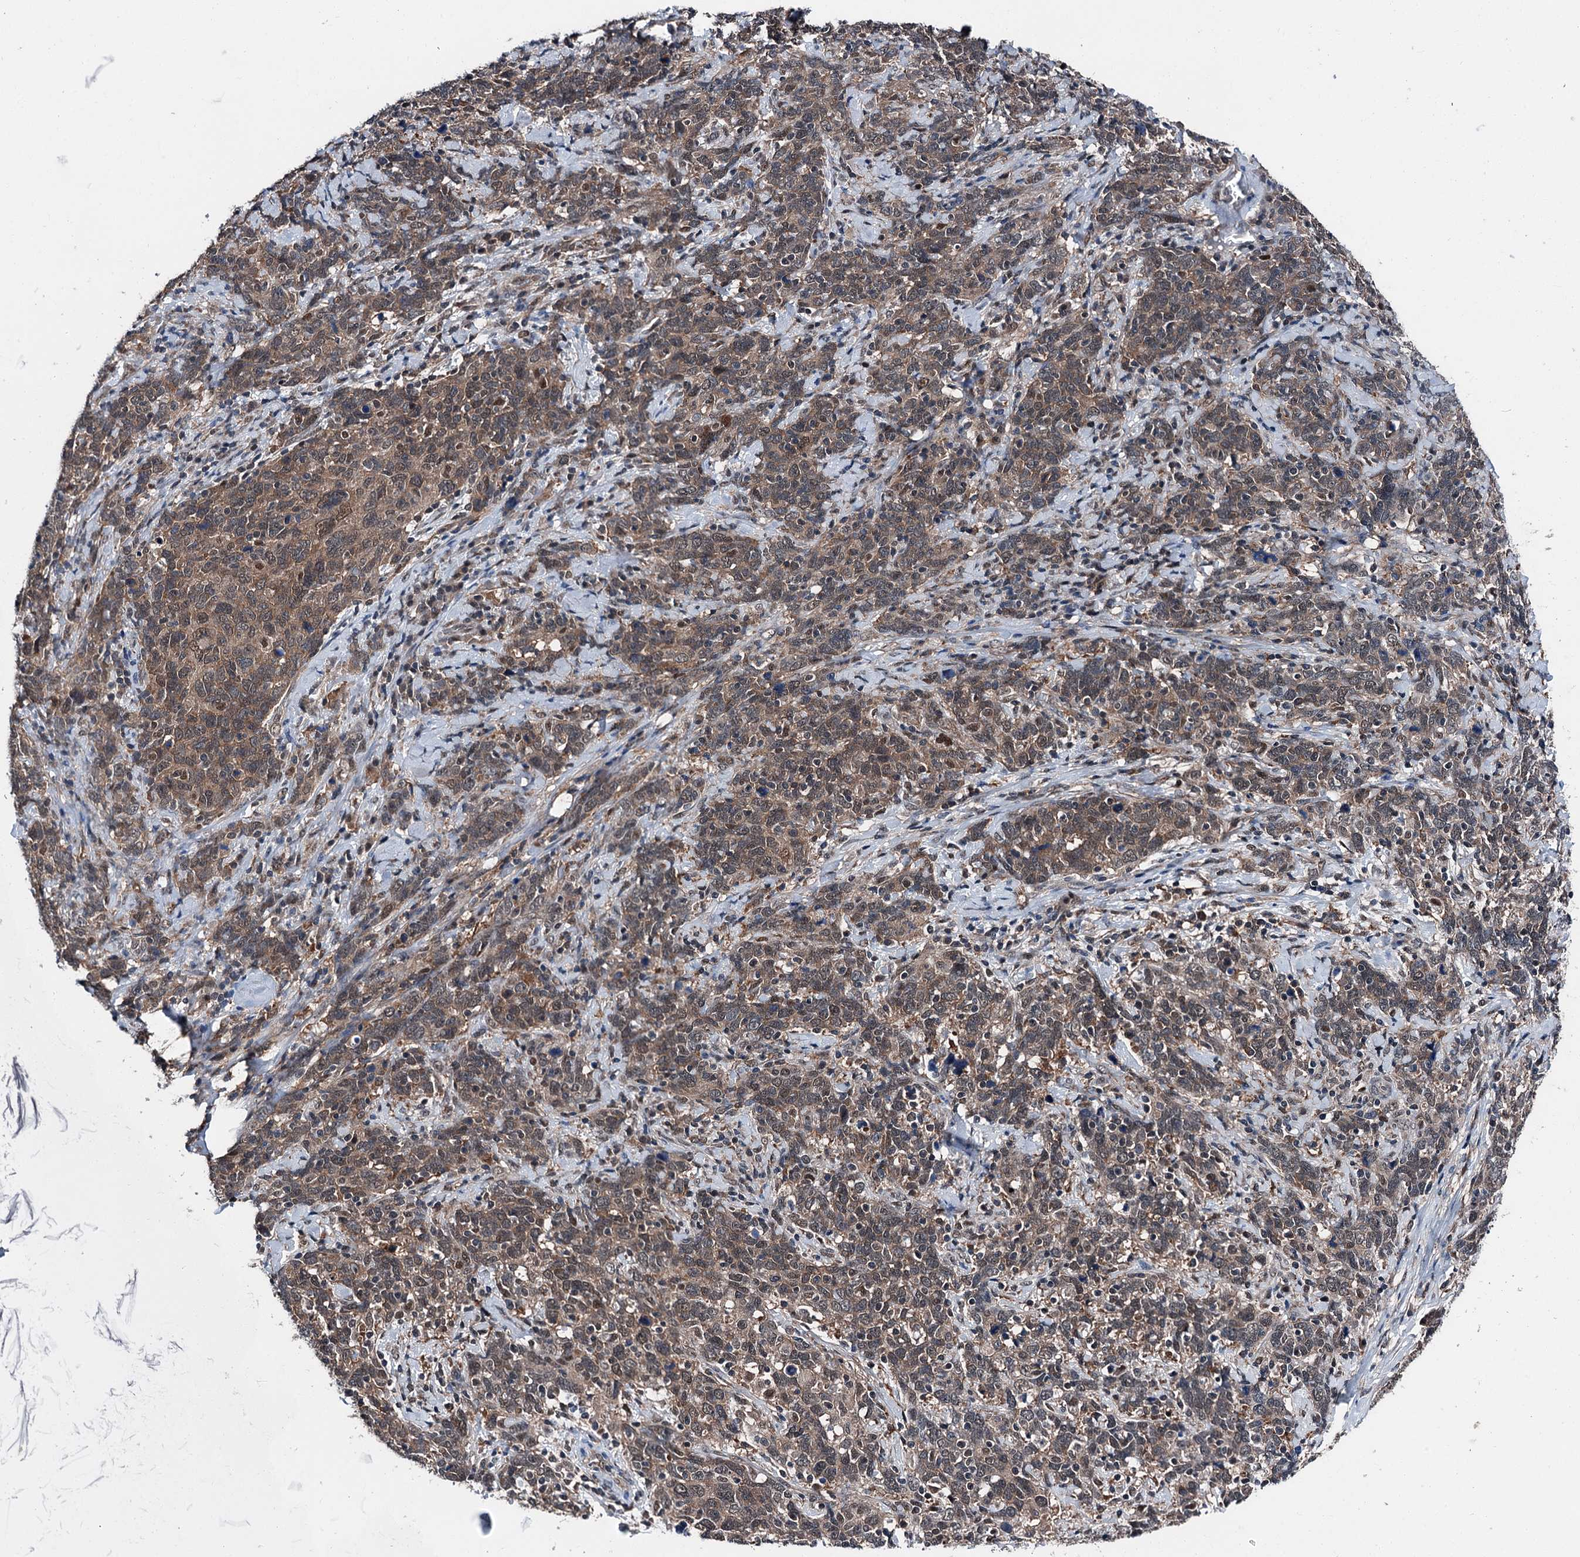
{"staining": {"intensity": "moderate", "quantity": ">75%", "location": "cytoplasmic/membranous,nuclear"}, "tissue": "cervical cancer", "cell_type": "Tumor cells", "image_type": "cancer", "snomed": [{"axis": "morphology", "description": "Squamous cell carcinoma, NOS"}, {"axis": "topography", "description": "Cervix"}], "caption": "Protein expression analysis of human squamous cell carcinoma (cervical) reveals moderate cytoplasmic/membranous and nuclear staining in approximately >75% of tumor cells.", "gene": "PSMD13", "patient": {"sex": "female", "age": 41}}